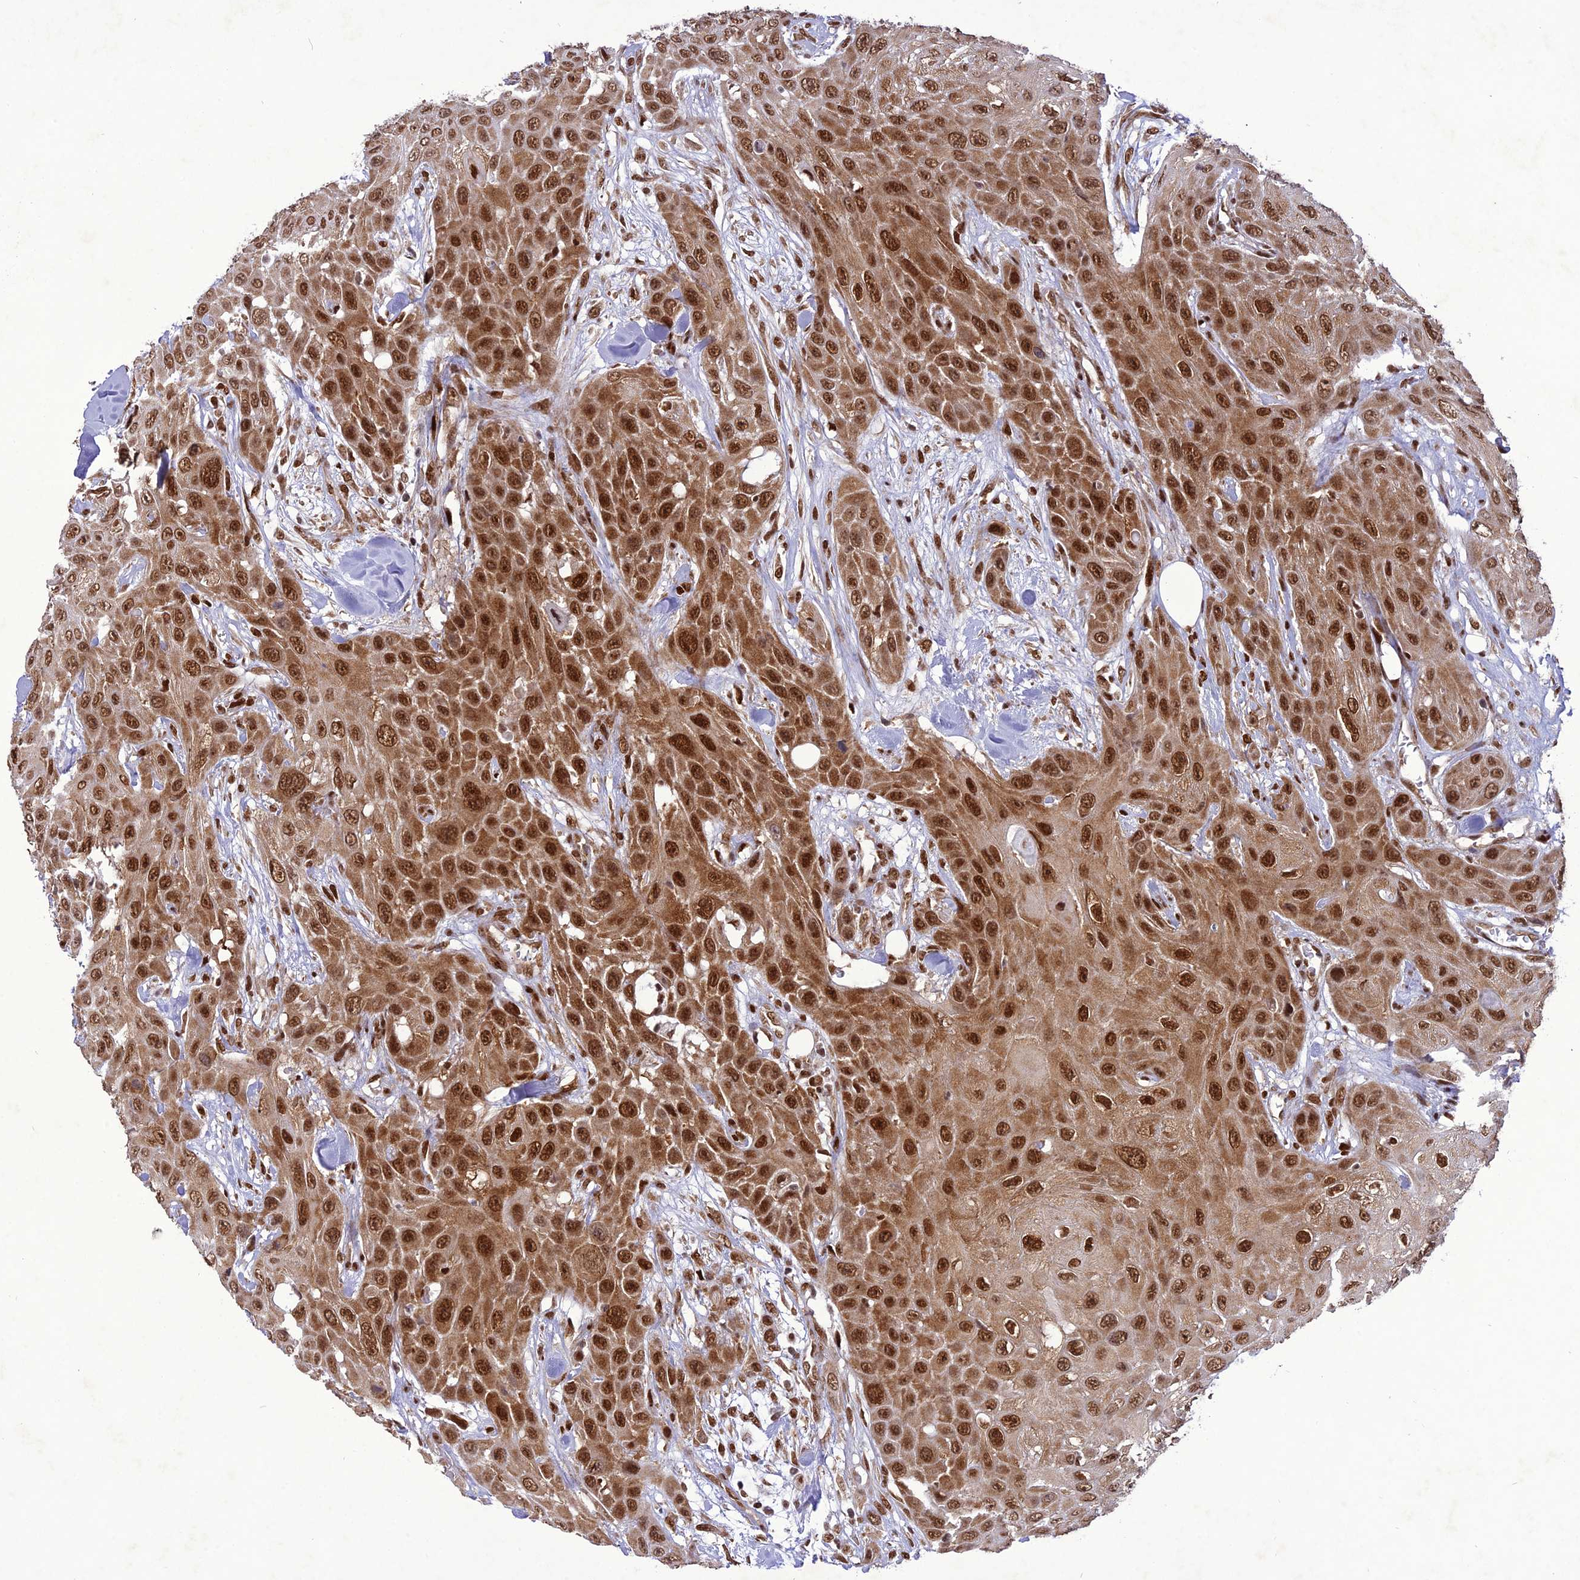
{"staining": {"intensity": "strong", "quantity": ">75%", "location": "cytoplasmic/membranous,nuclear"}, "tissue": "head and neck cancer", "cell_type": "Tumor cells", "image_type": "cancer", "snomed": [{"axis": "morphology", "description": "Squamous cell carcinoma, NOS"}, {"axis": "topography", "description": "Head-Neck"}], "caption": "Head and neck cancer stained with immunohistochemistry (IHC) demonstrates strong cytoplasmic/membranous and nuclear positivity in about >75% of tumor cells.", "gene": "DDX1", "patient": {"sex": "male", "age": 81}}